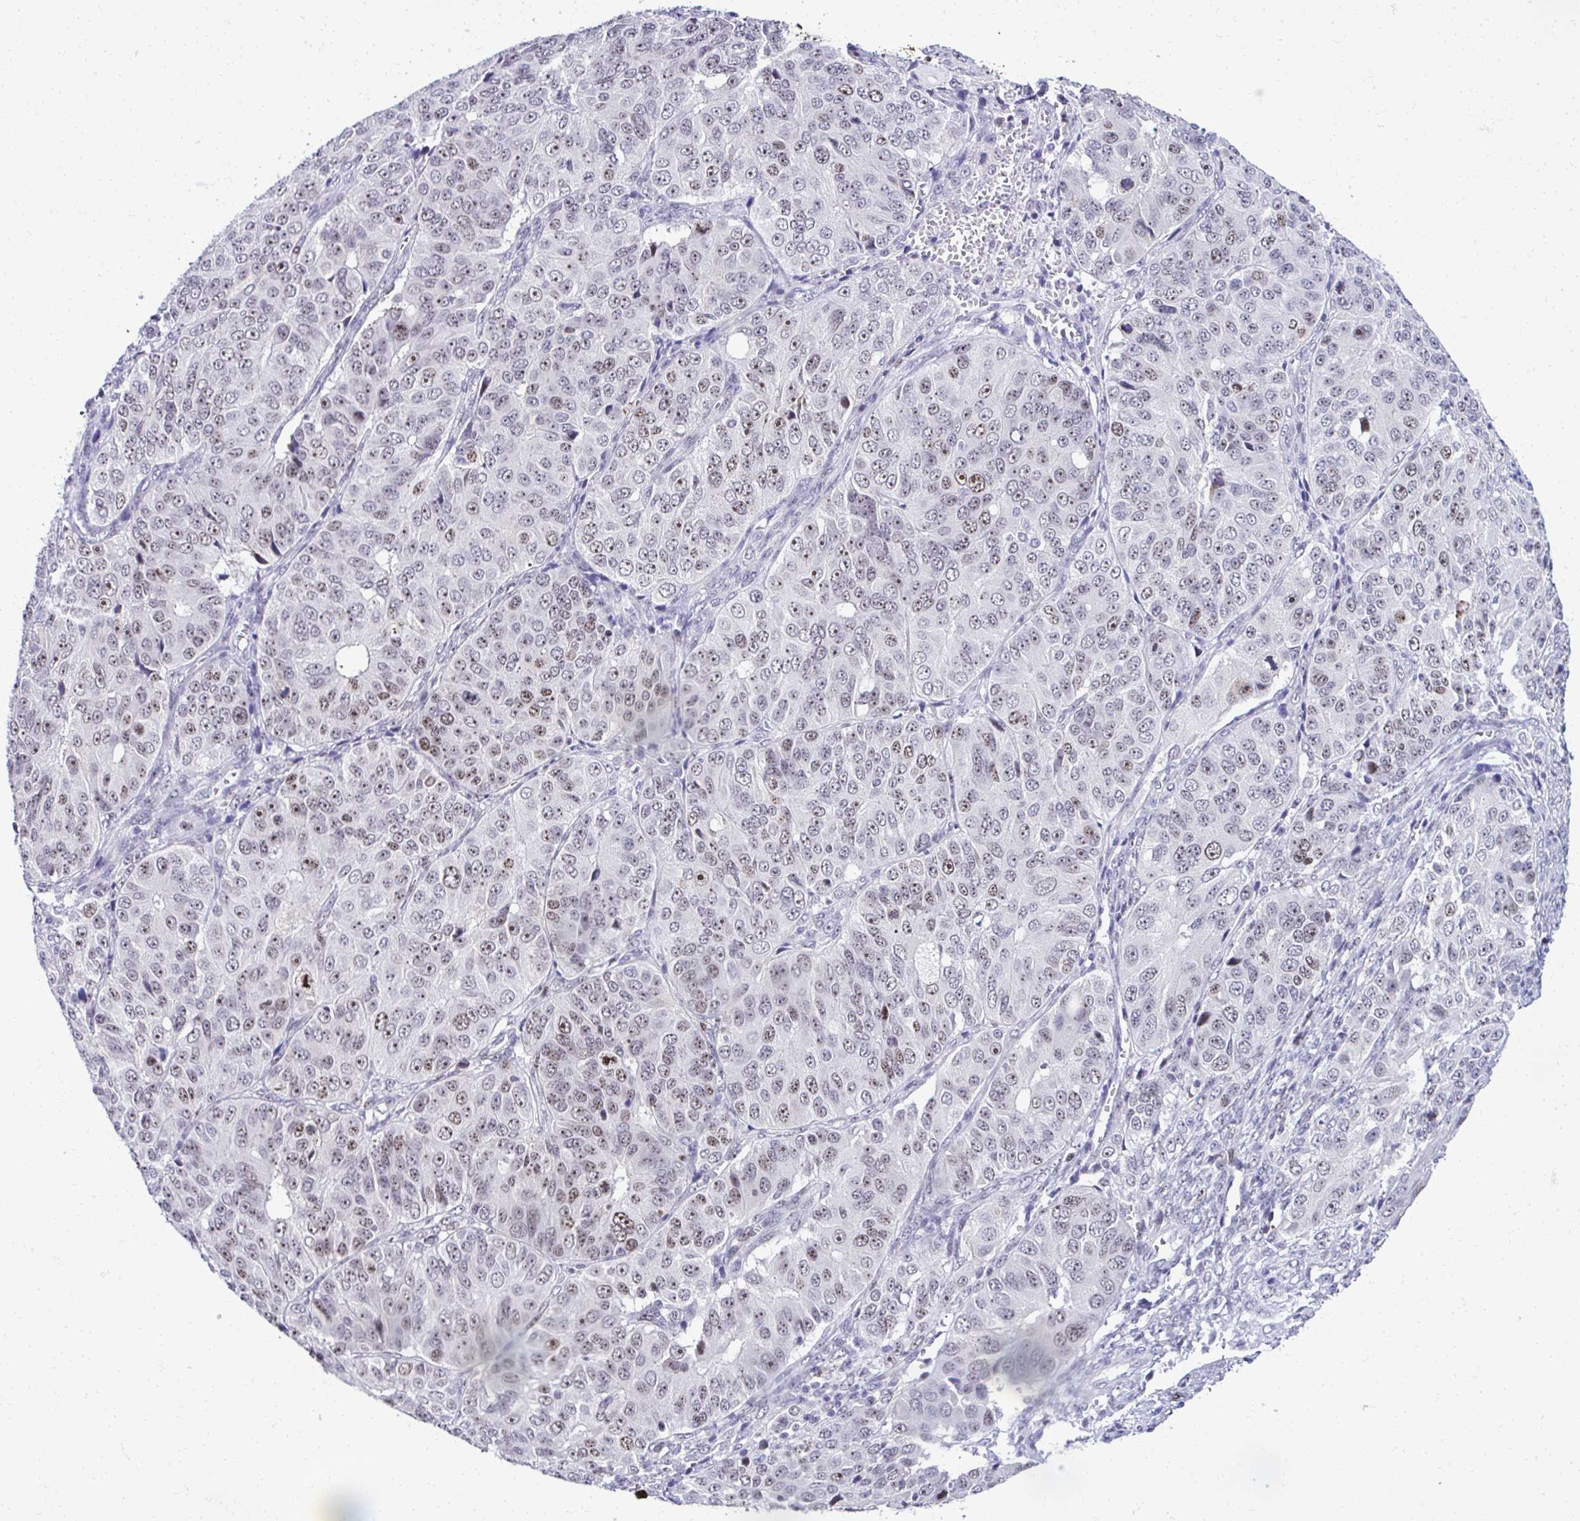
{"staining": {"intensity": "moderate", "quantity": "25%-75%", "location": "nuclear"}, "tissue": "ovarian cancer", "cell_type": "Tumor cells", "image_type": "cancer", "snomed": [{"axis": "morphology", "description": "Carcinoma, endometroid"}, {"axis": "topography", "description": "Ovary"}], "caption": "Endometroid carcinoma (ovarian) was stained to show a protein in brown. There is medium levels of moderate nuclear positivity in about 25%-75% of tumor cells.", "gene": "CEP72", "patient": {"sex": "female", "age": 51}}